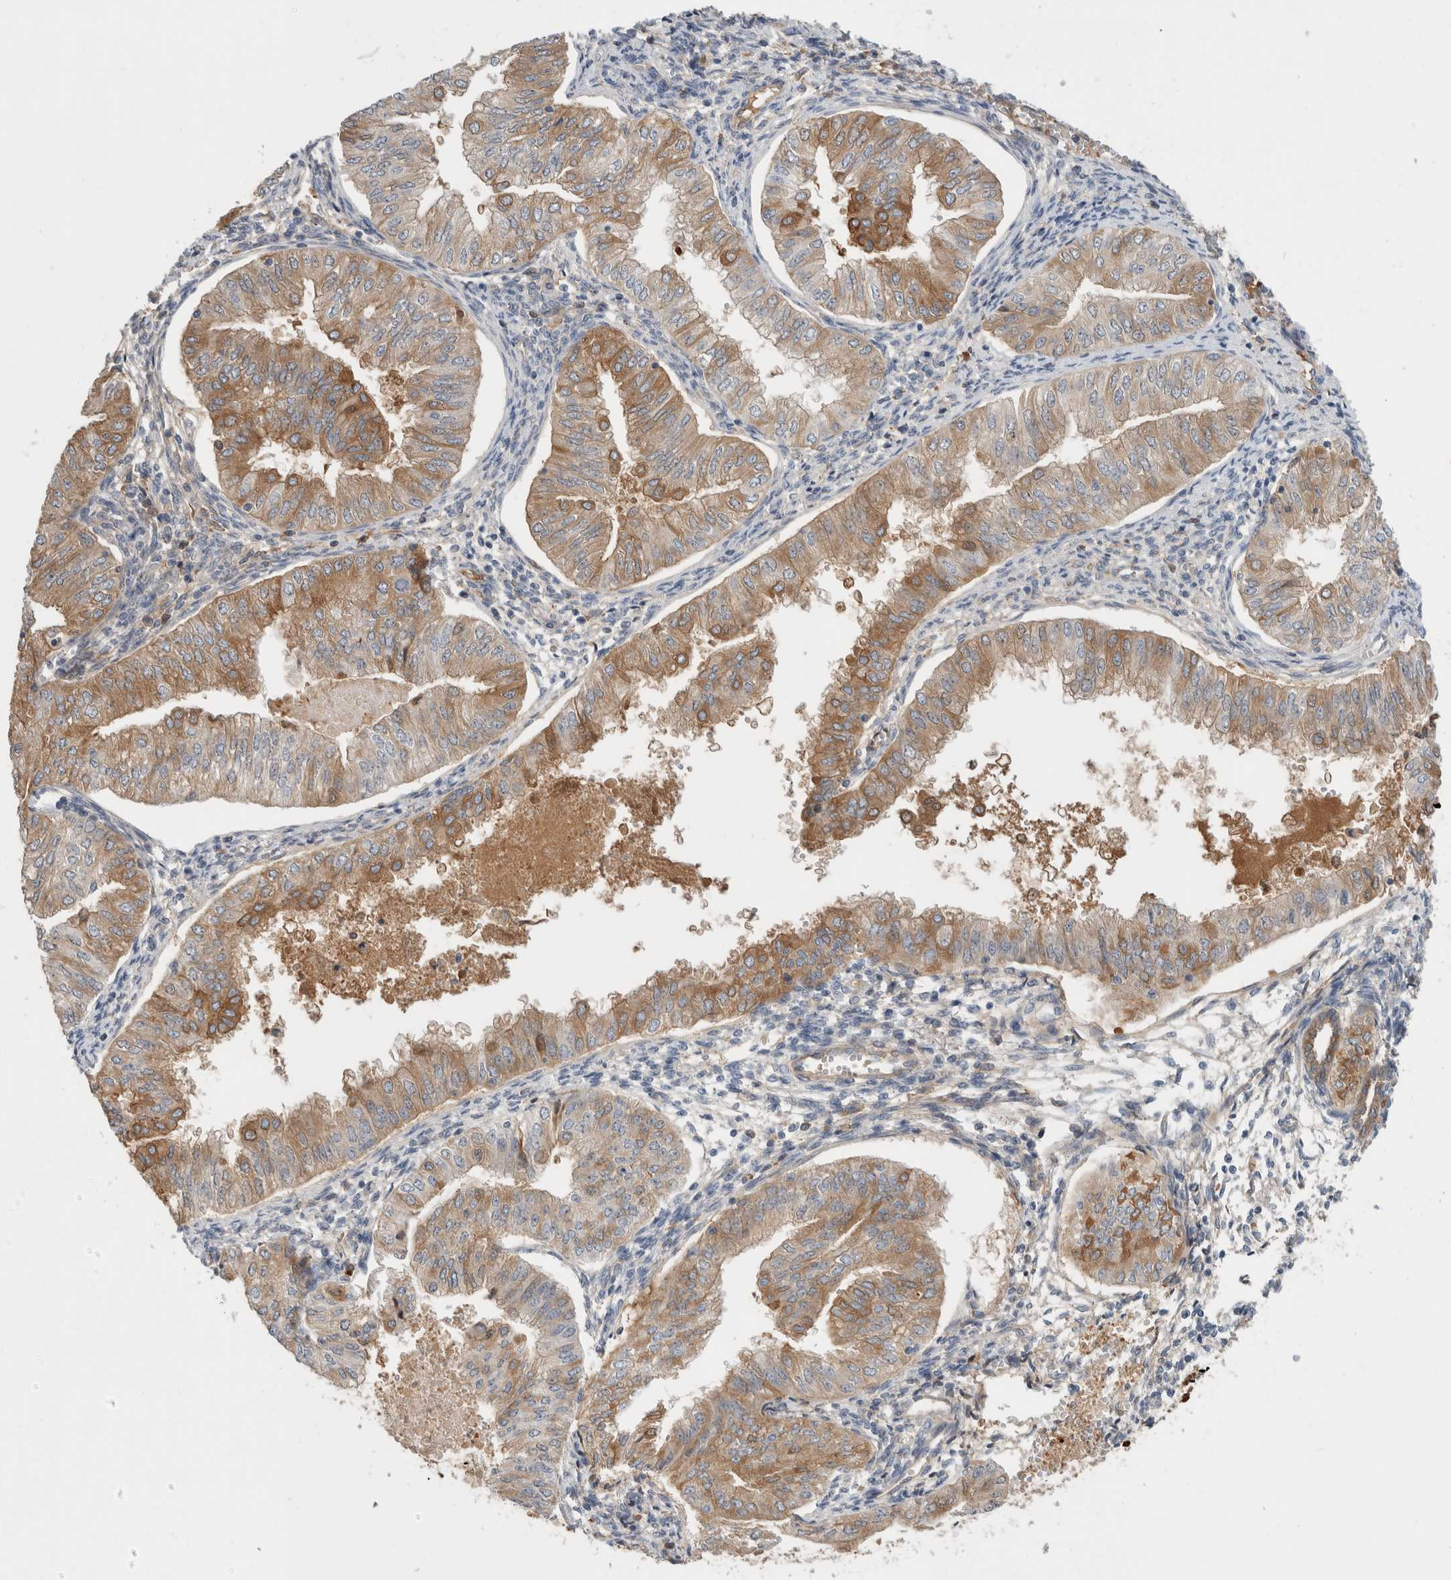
{"staining": {"intensity": "moderate", "quantity": ">75%", "location": "cytoplasmic/membranous"}, "tissue": "endometrial cancer", "cell_type": "Tumor cells", "image_type": "cancer", "snomed": [{"axis": "morphology", "description": "Normal tissue, NOS"}, {"axis": "morphology", "description": "Adenocarcinoma, NOS"}, {"axis": "topography", "description": "Endometrium"}], "caption": "Human adenocarcinoma (endometrial) stained with a protein marker shows moderate staining in tumor cells.", "gene": "CFI", "patient": {"sex": "female", "age": 53}}